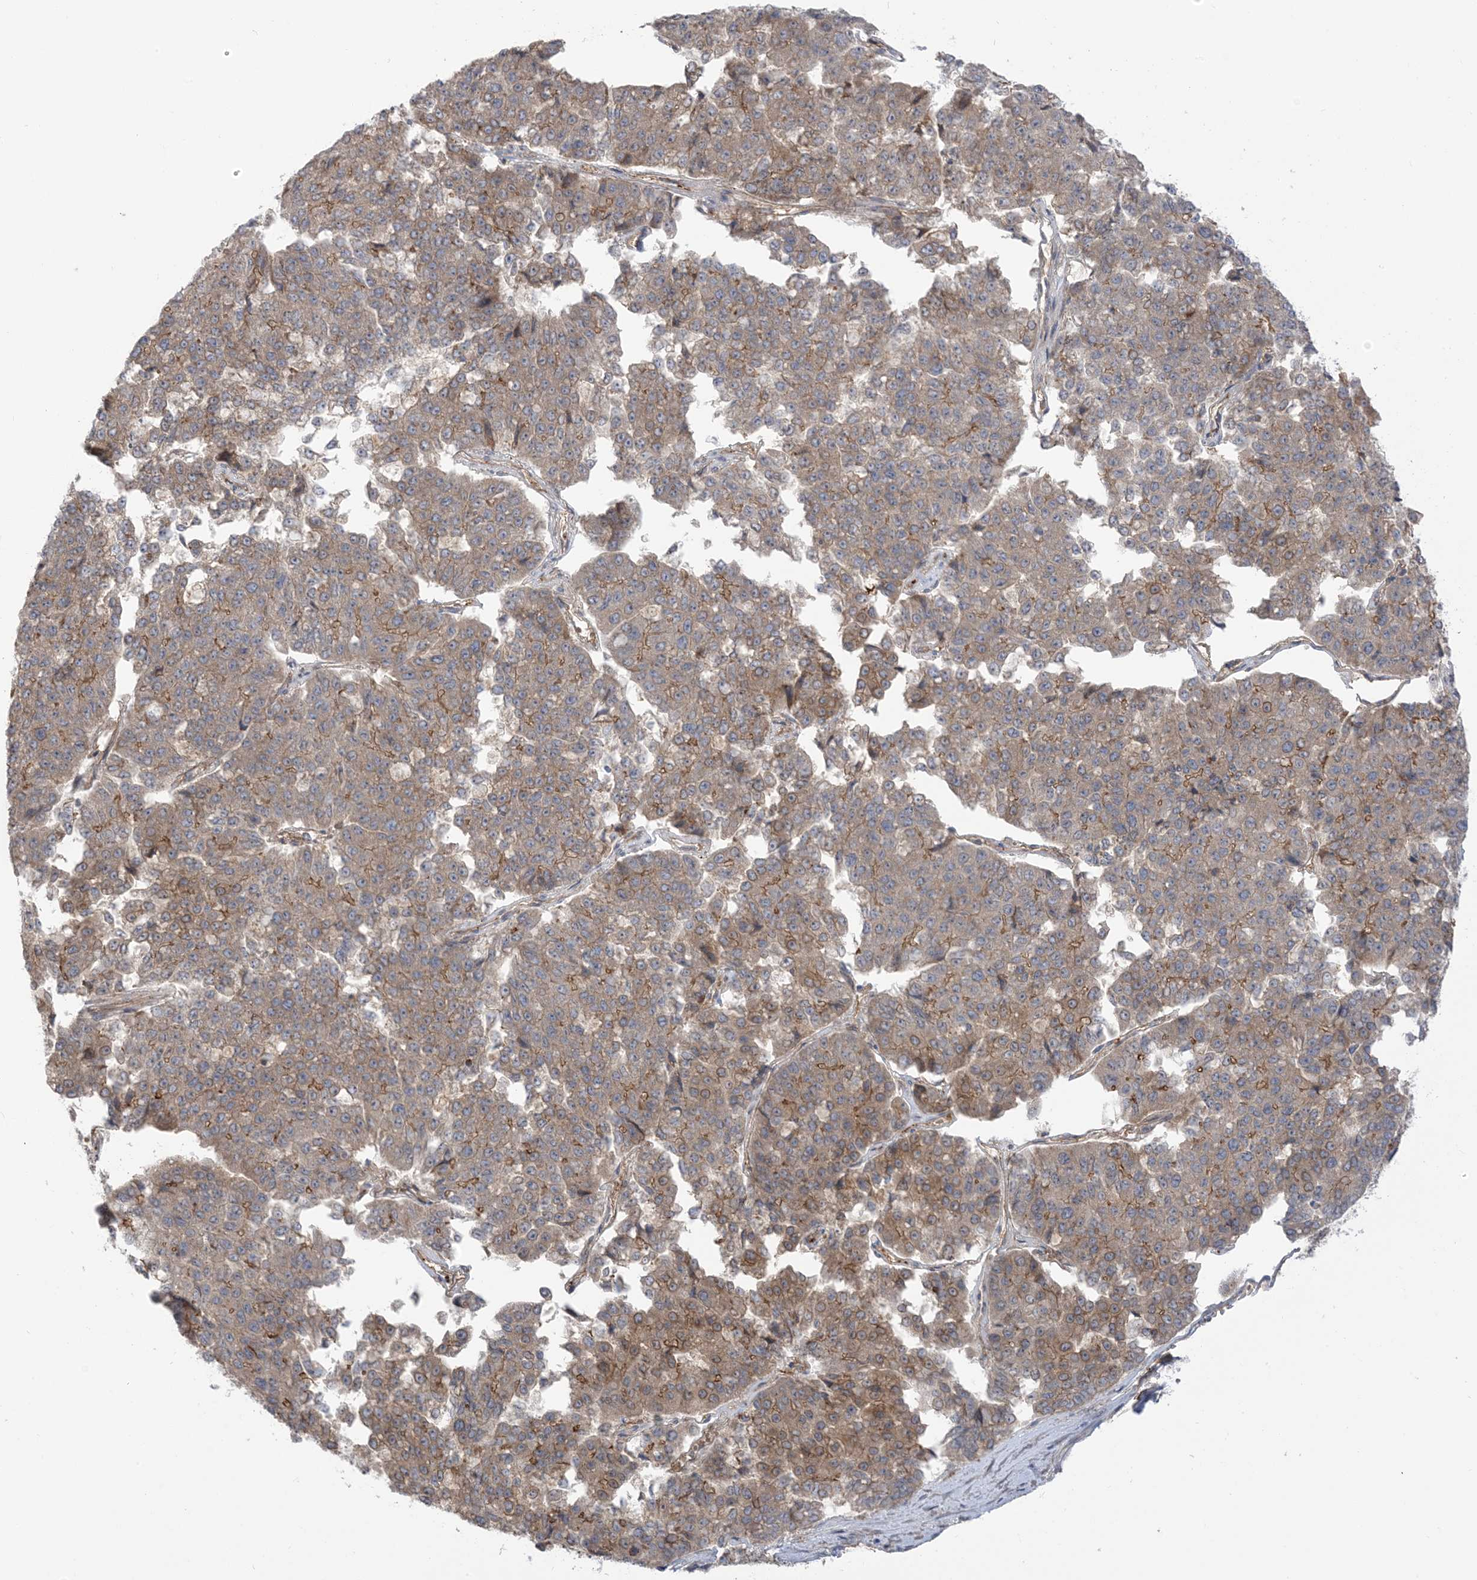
{"staining": {"intensity": "moderate", "quantity": "25%-75%", "location": "cytoplasmic/membranous"}, "tissue": "pancreatic cancer", "cell_type": "Tumor cells", "image_type": "cancer", "snomed": [{"axis": "morphology", "description": "Adenocarcinoma, NOS"}, {"axis": "topography", "description": "Pancreas"}], "caption": "High-power microscopy captured an IHC image of adenocarcinoma (pancreatic), revealing moderate cytoplasmic/membranous expression in approximately 25%-75% of tumor cells.", "gene": "ICMT", "patient": {"sex": "male", "age": 50}}